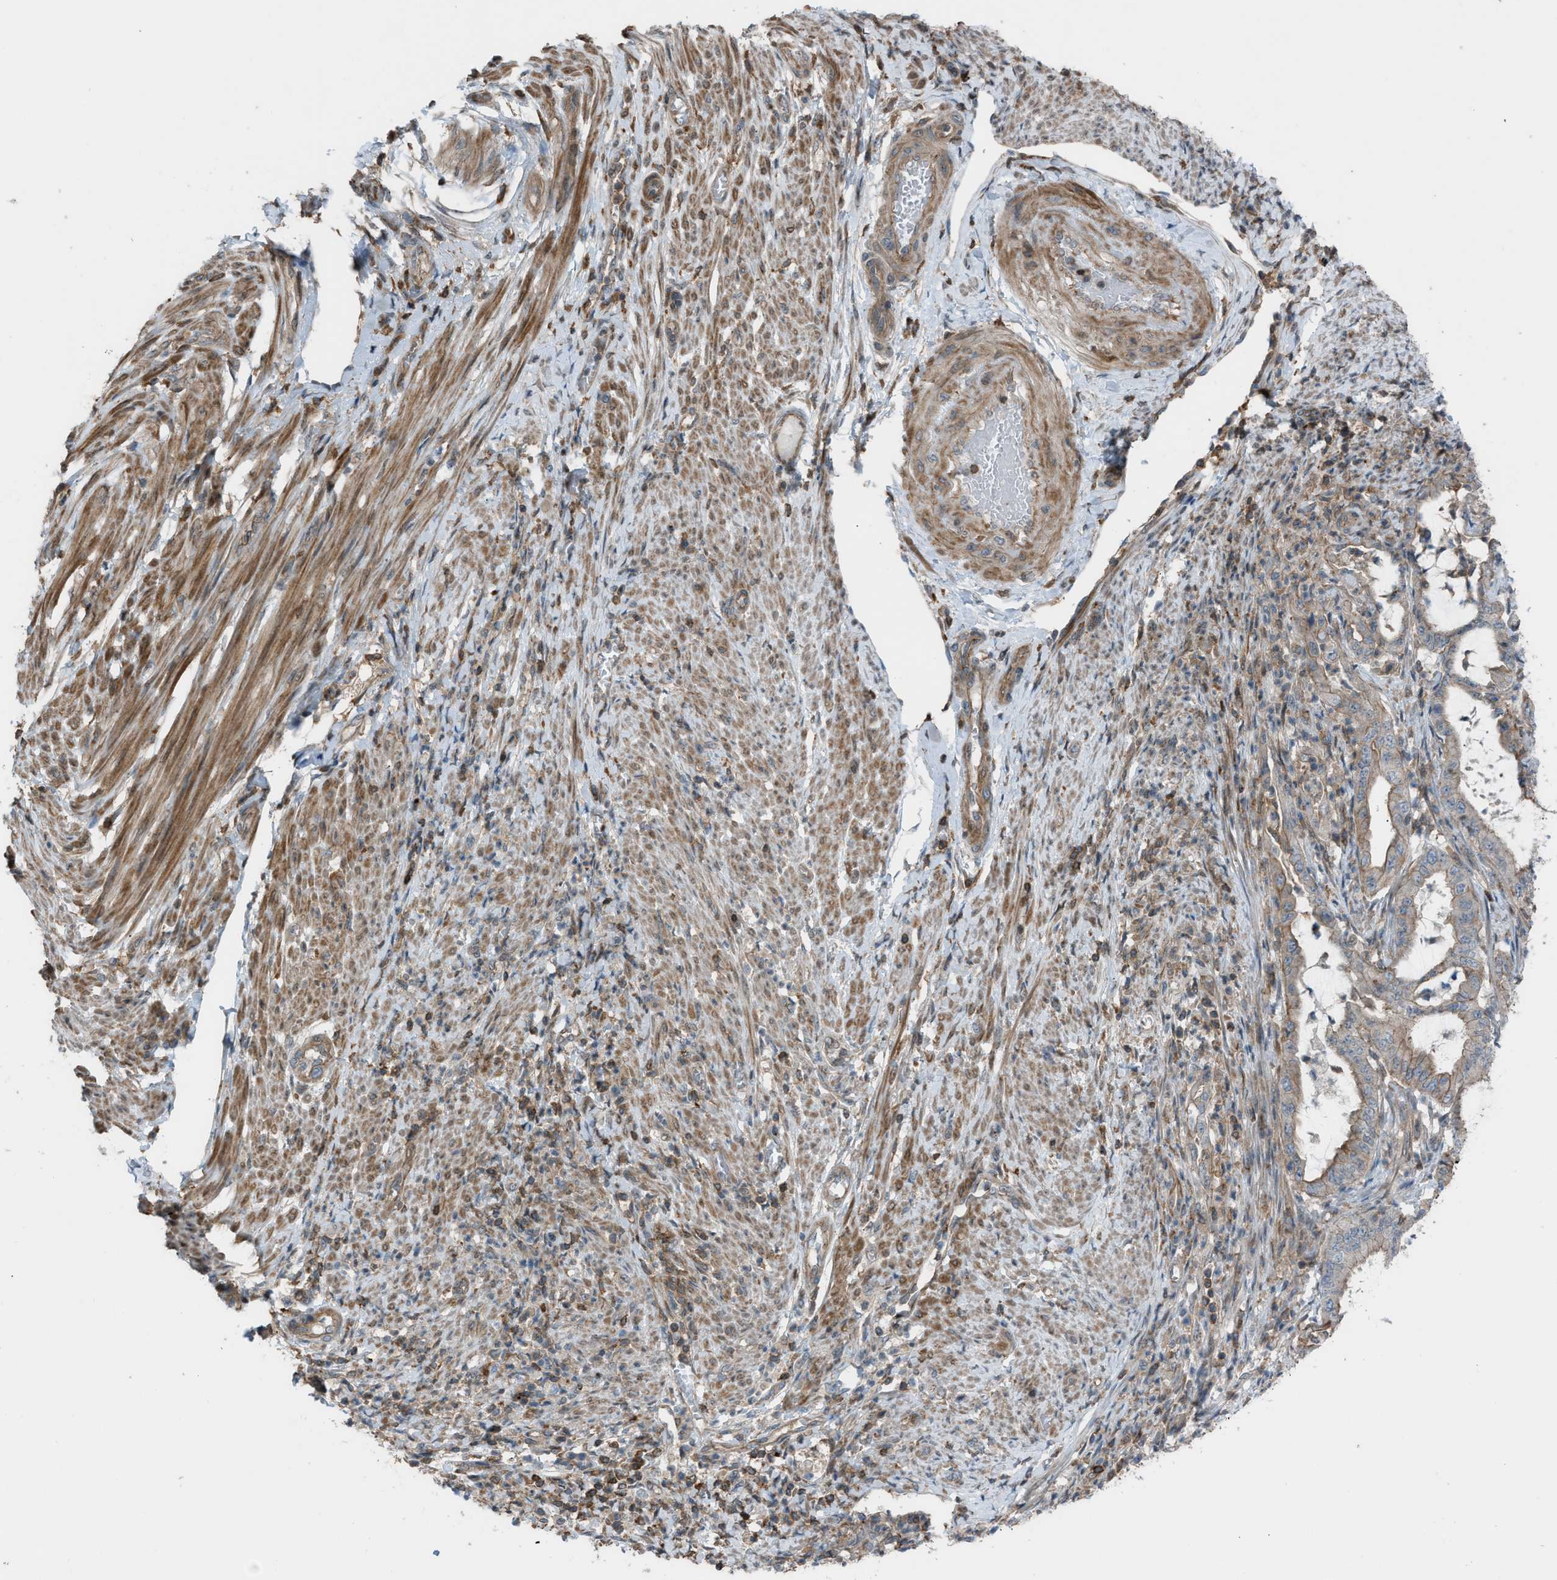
{"staining": {"intensity": "moderate", "quantity": "25%-75%", "location": "cytoplasmic/membranous"}, "tissue": "endometrial cancer", "cell_type": "Tumor cells", "image_type": "cancer", "snomed": [{"axis": "morphology", "description": "Adenocarcinoma, NOS"}, {"axis": "topography", "description": "Endometrium"}], "caption": "Immunohistochemical staining of endometrial cancer displays moderate cytoplasmic/membranous protein expression in about 25%-75% of tumor cells.", "gene": "DYRK1A", "patient": {"sex": "female", "age": 70}}